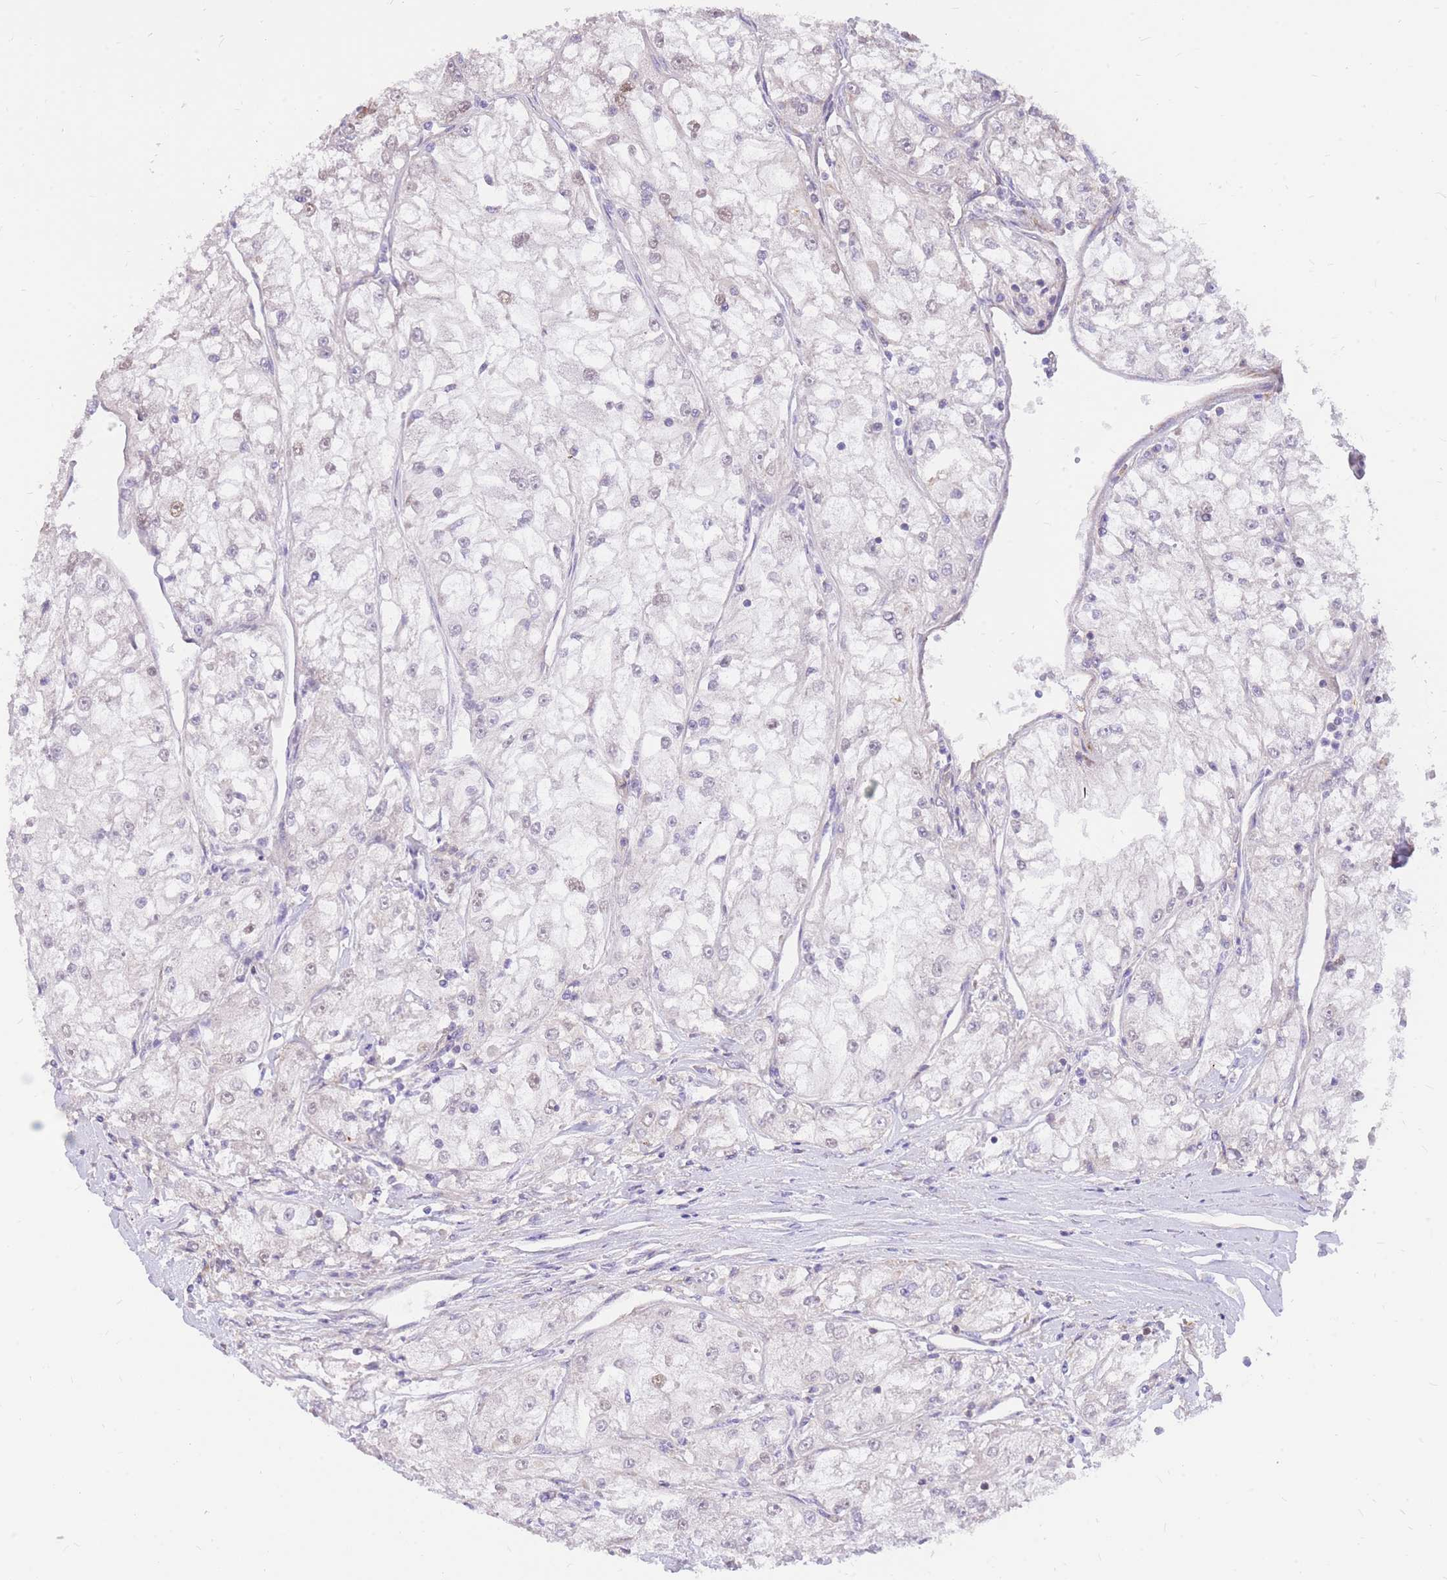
{"staining": {"intensity": "negative", "quantity": "none", "location": "none"}, "tissue": "renal cancer", "cell_type": "Tumor cells", "image_type": "cancer", "snomed": [{"axis": "morphology", "description": "Adenocarcinoma, NOS"}, {"axis": "topography", "description": "Kidney"}], "caption": "The image exhibits no staining of tumor cells in renal adenocarcinoma.", "gene": "TOPAZ1", "patient": {"sex": "female", "age": 72}}